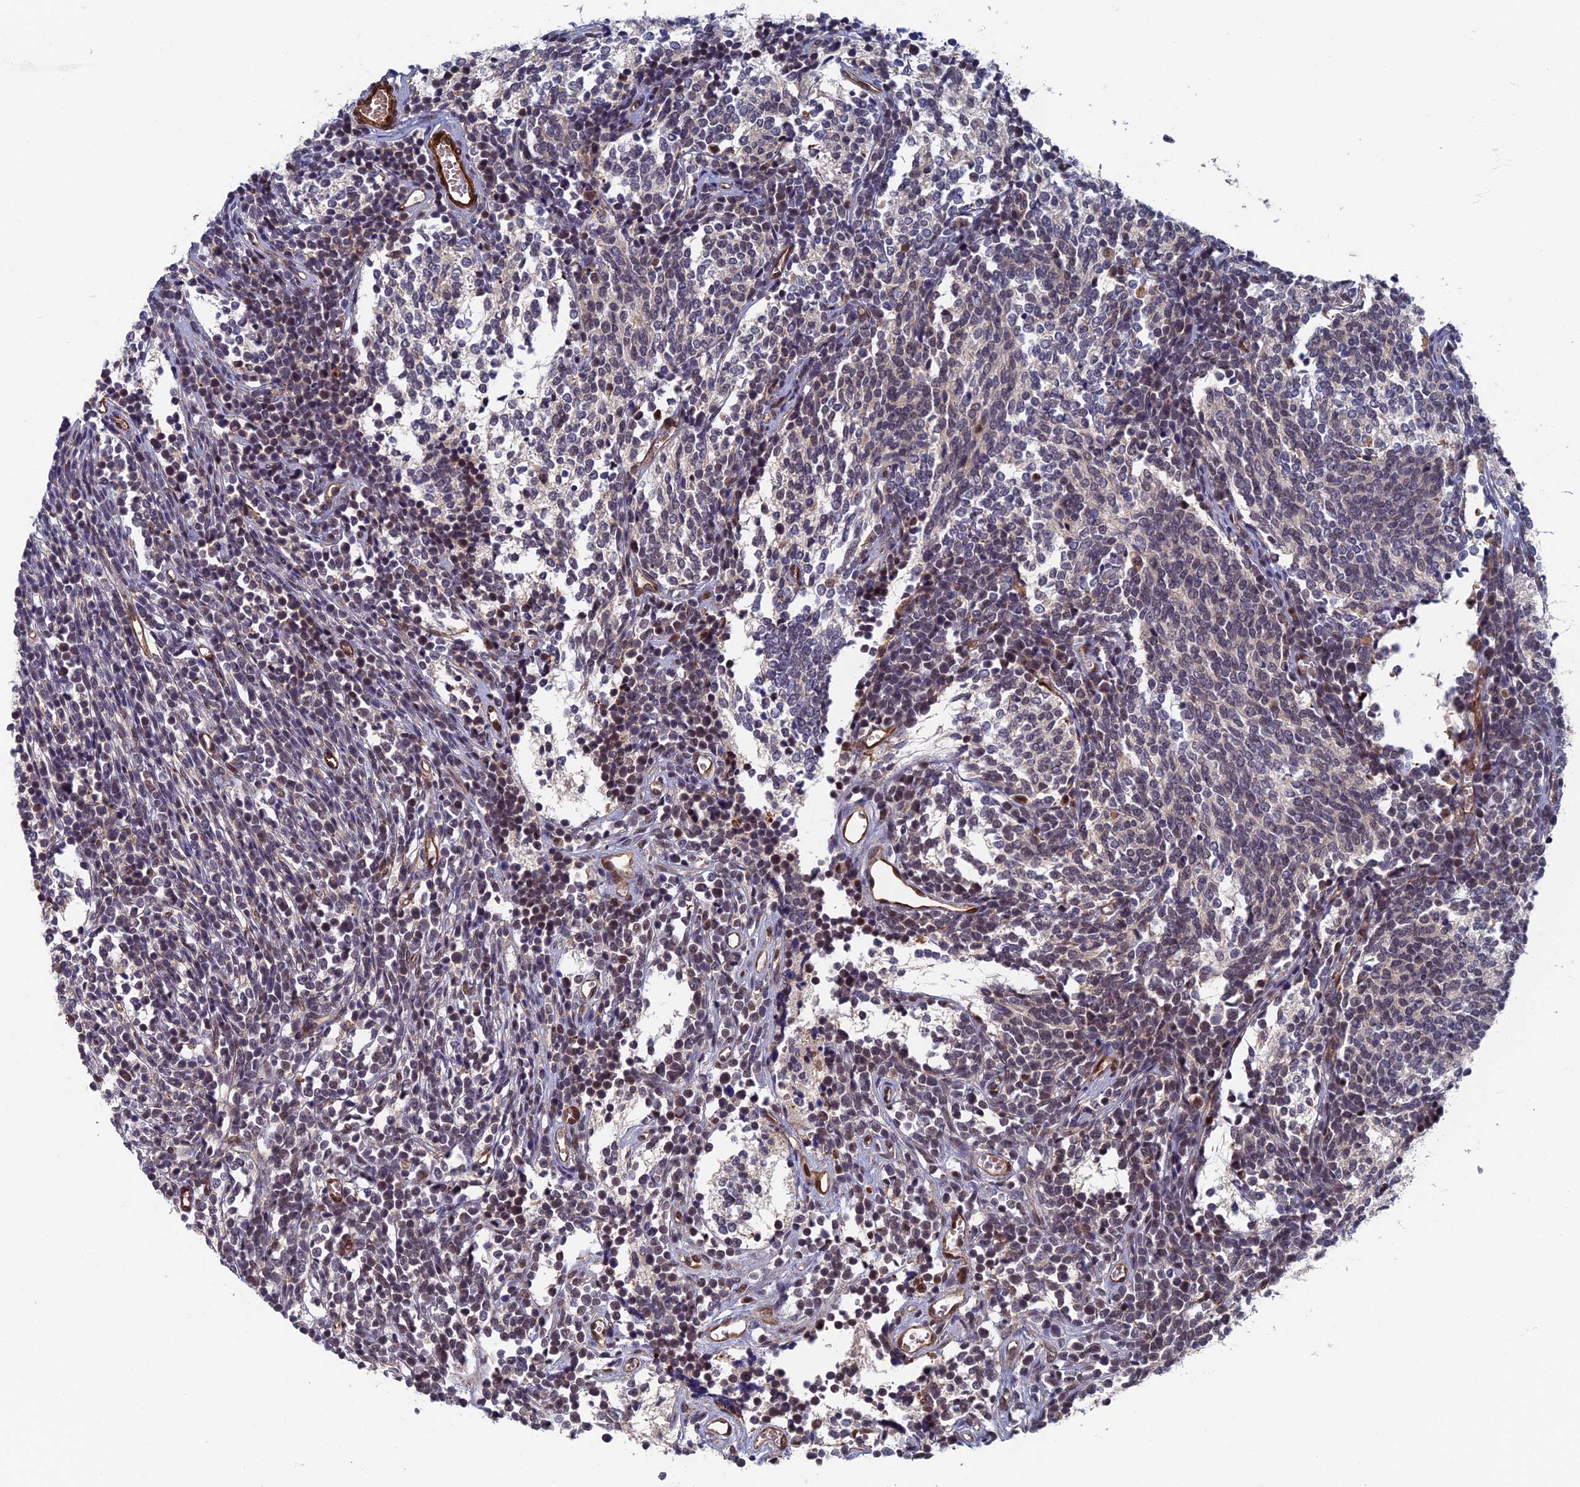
{"staining": {"intensity": "negative", "quantity": "none", "location": "none"}, "tissue": "glioma", "cell_type": "Tumor cells", "image_type": "cancer", "snomed": [{"axis": "morphology", "description": "Glioma, malignant, Low grade"}, {"axis": "topography", "description": "Brain"}], "caption": "Immunohistochemistry of human glioma exhibits no positivity in tumor cells. (Brightfield microscopy of DAB (3,3'-diaminobenzidine) immunohistochemistry (IHC) at high magnification).", "gene": "CTDP1", "patient": {"sex": "female", "age": 1}}